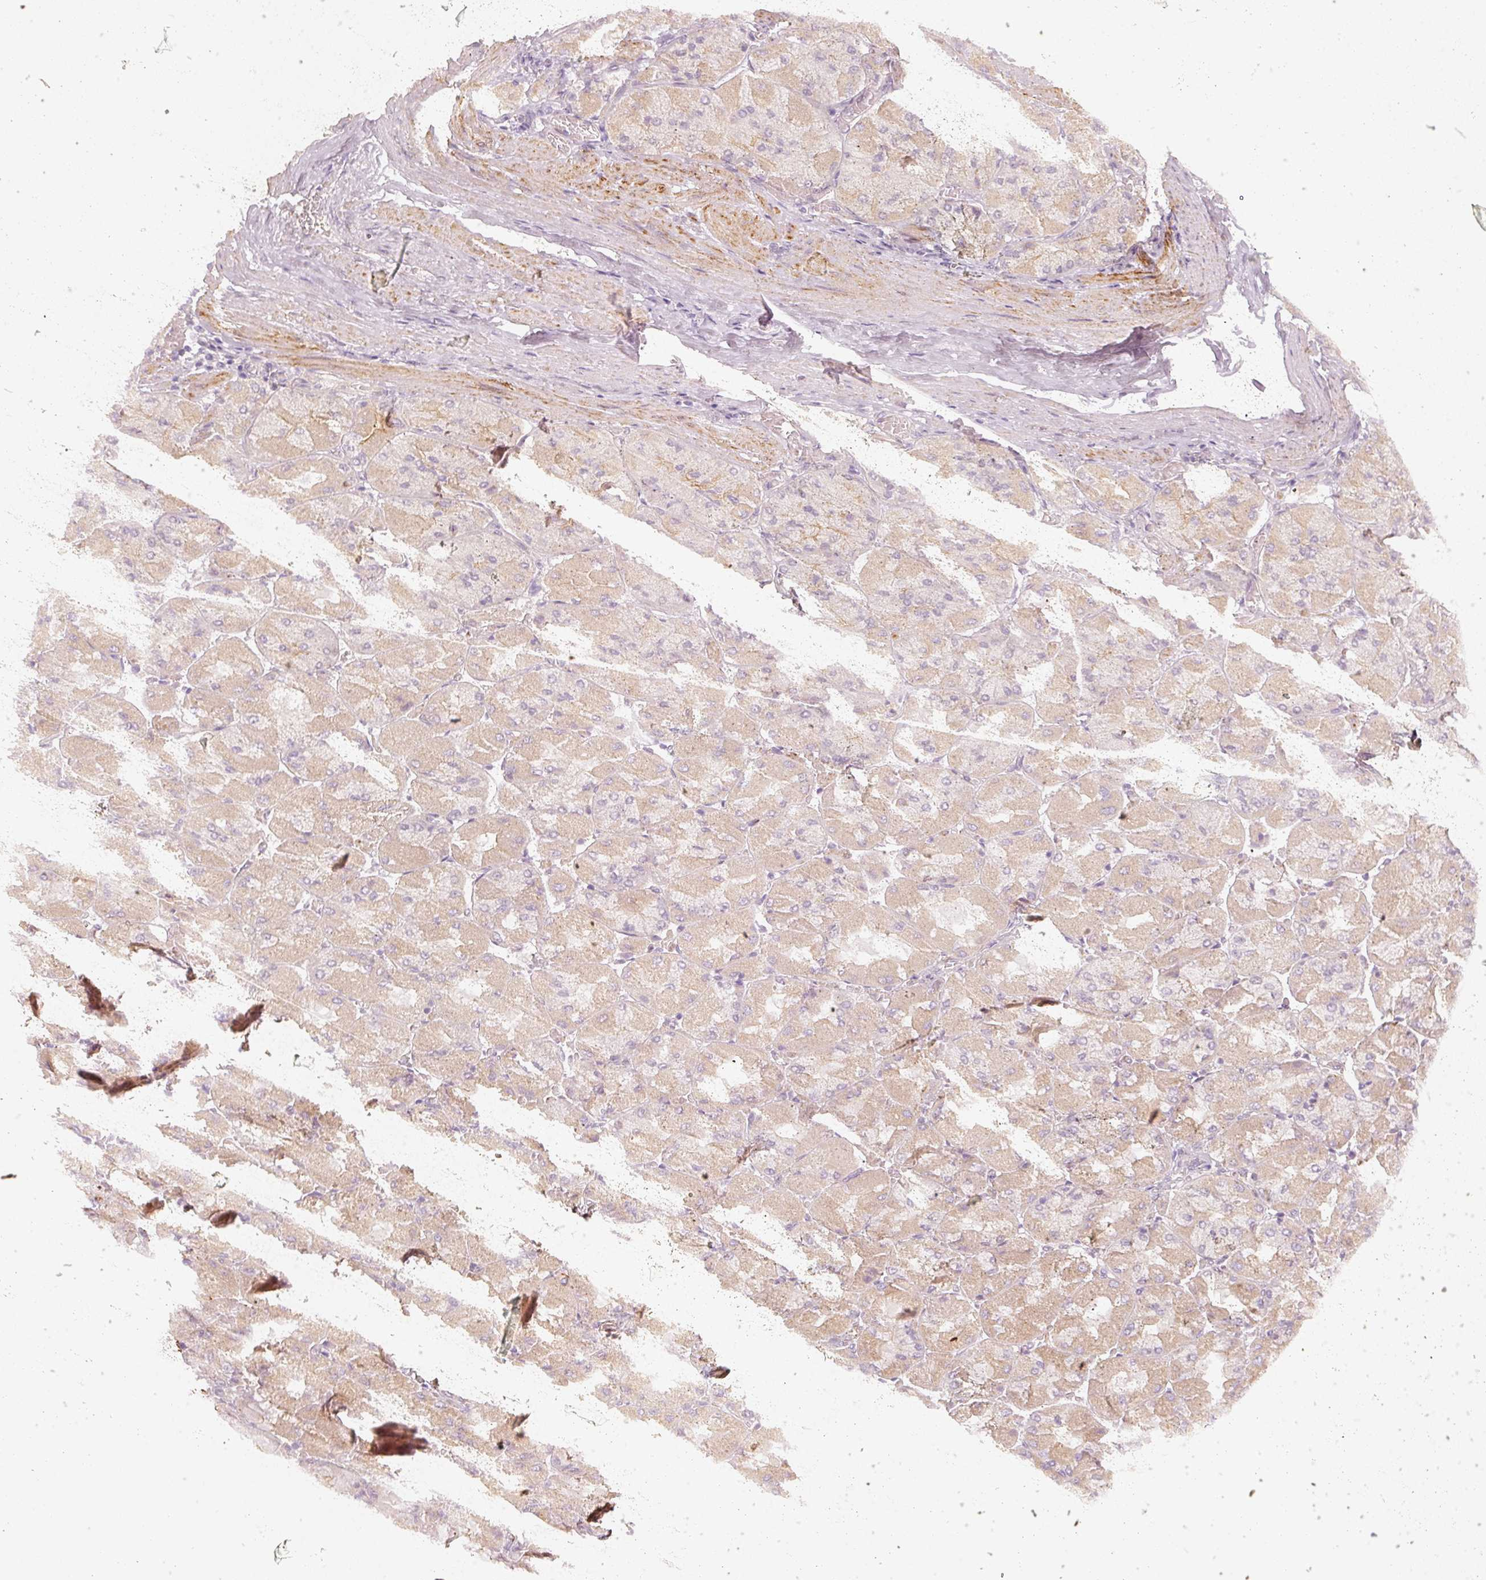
{"staining": {"intensity": "moderate", "quantity": "<25%", "location": "cytoplasmic/membranous"}, "tissue": "stomach", "cell_type": "Glandular cells", "image_type": "normal", "snomed": [{"axis": "morphology", "description": "Normal tissue, NOS"}, {"axis": "topography", "description": "Stomach"}], "caption": "Glandular cells reveal moderate cytoplasmic/membranous staining in approximately <25% of cells in benign stomach.", "gene": "DAPP1", "patient": {"sex": "female", "age": 61}}